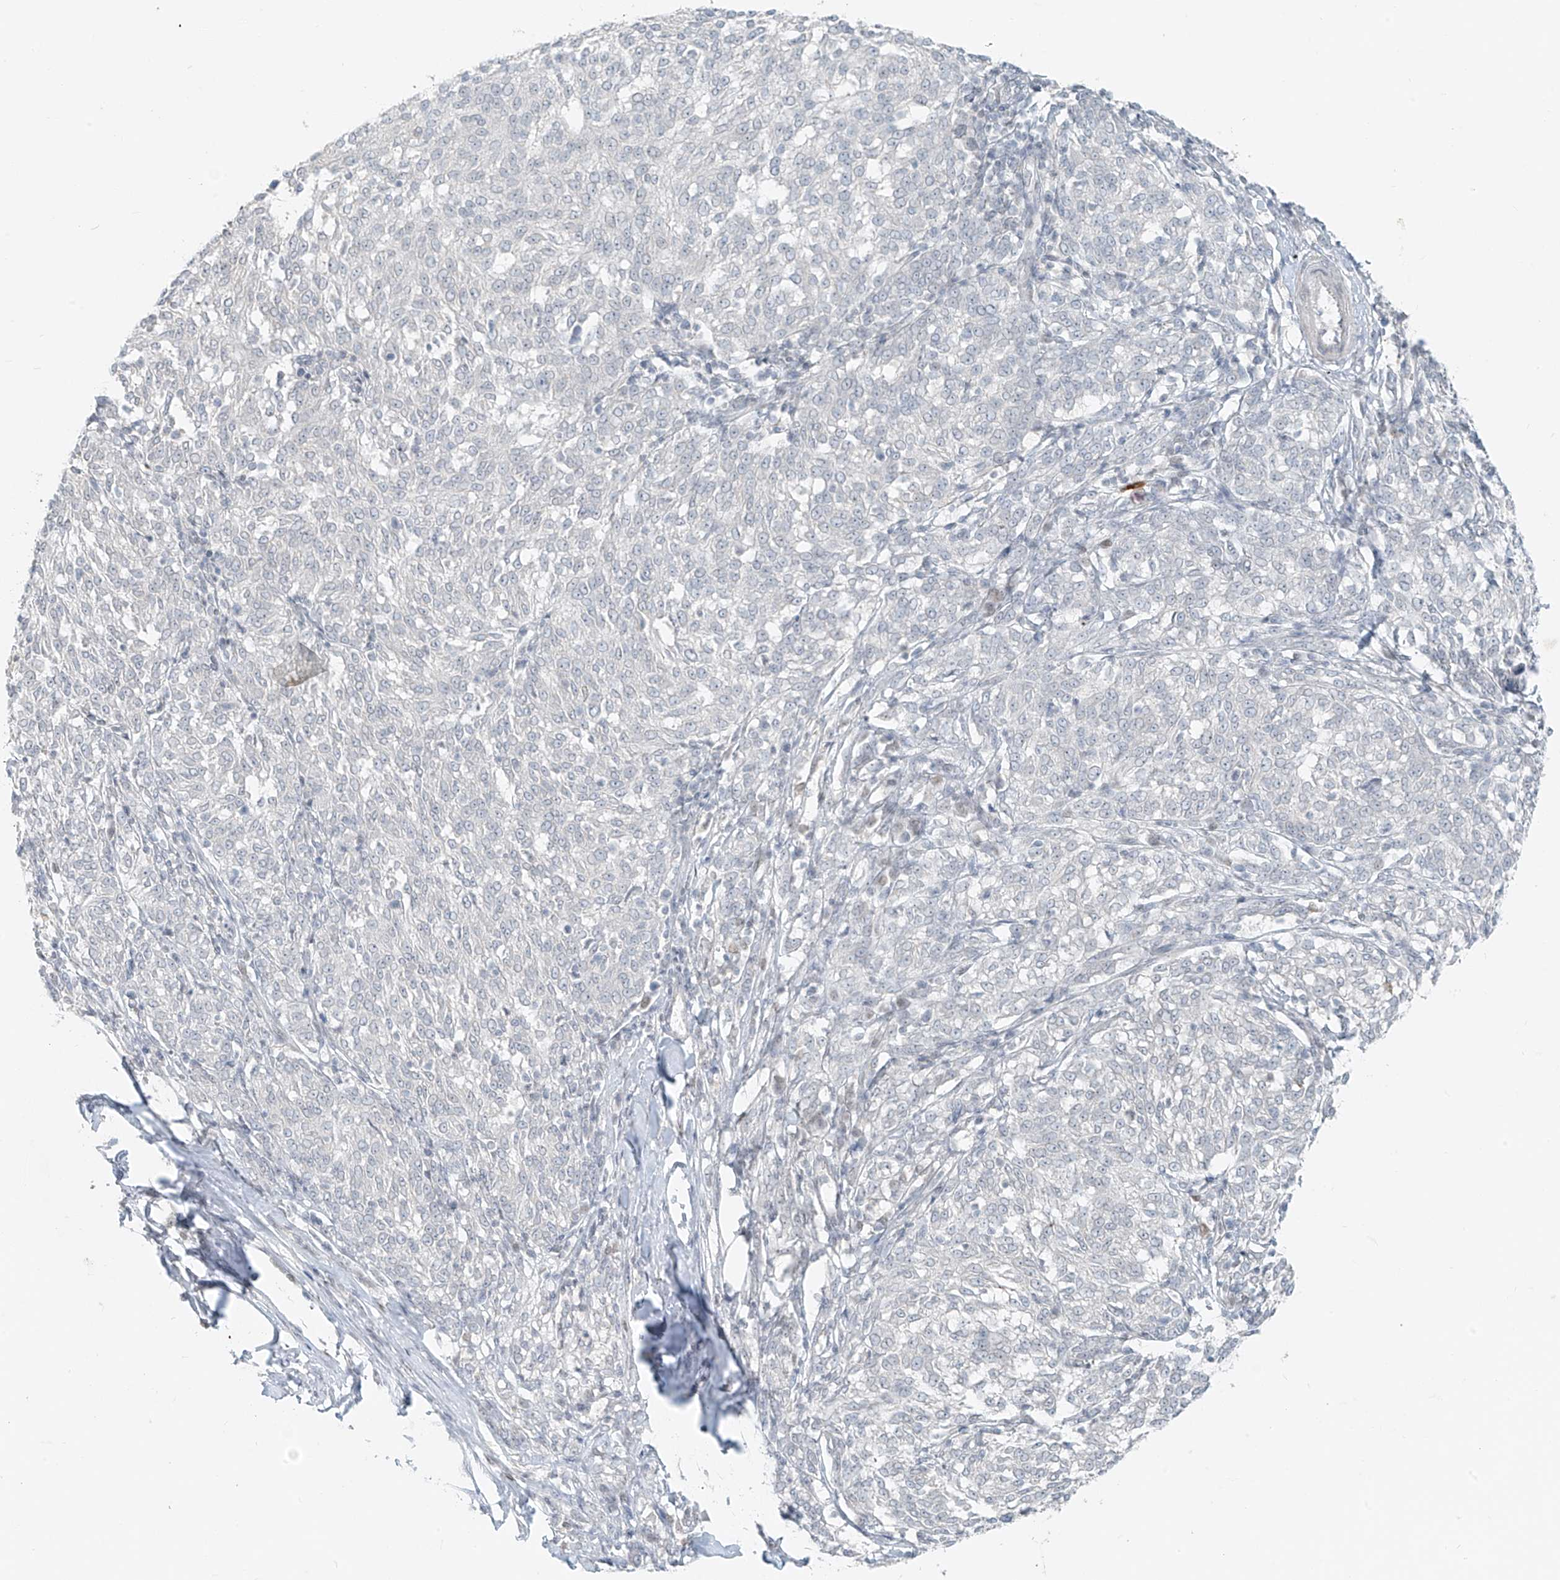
{"staining": {"intensity": "negative", "quantity": "none", "location": "none"}, "tissue": "melanoma", "cell_type": "Tumor cells", "image_type": "cancer", "snomed": [{"axis": "morphology", "description": "Malignant melanoma, NOS"}, {"axis": "topography", "description": "Skin"}], "caption": "Immunohistochemistry photomicrograph of neoplastic tissue: malignant melanoma stained with DAB (3,3'-diaminobenzidine) demonstrates no significant protein positivity in tumor cells.", "gene": "OSBPL7", "patient": {"sex": "female", "age": 72}}